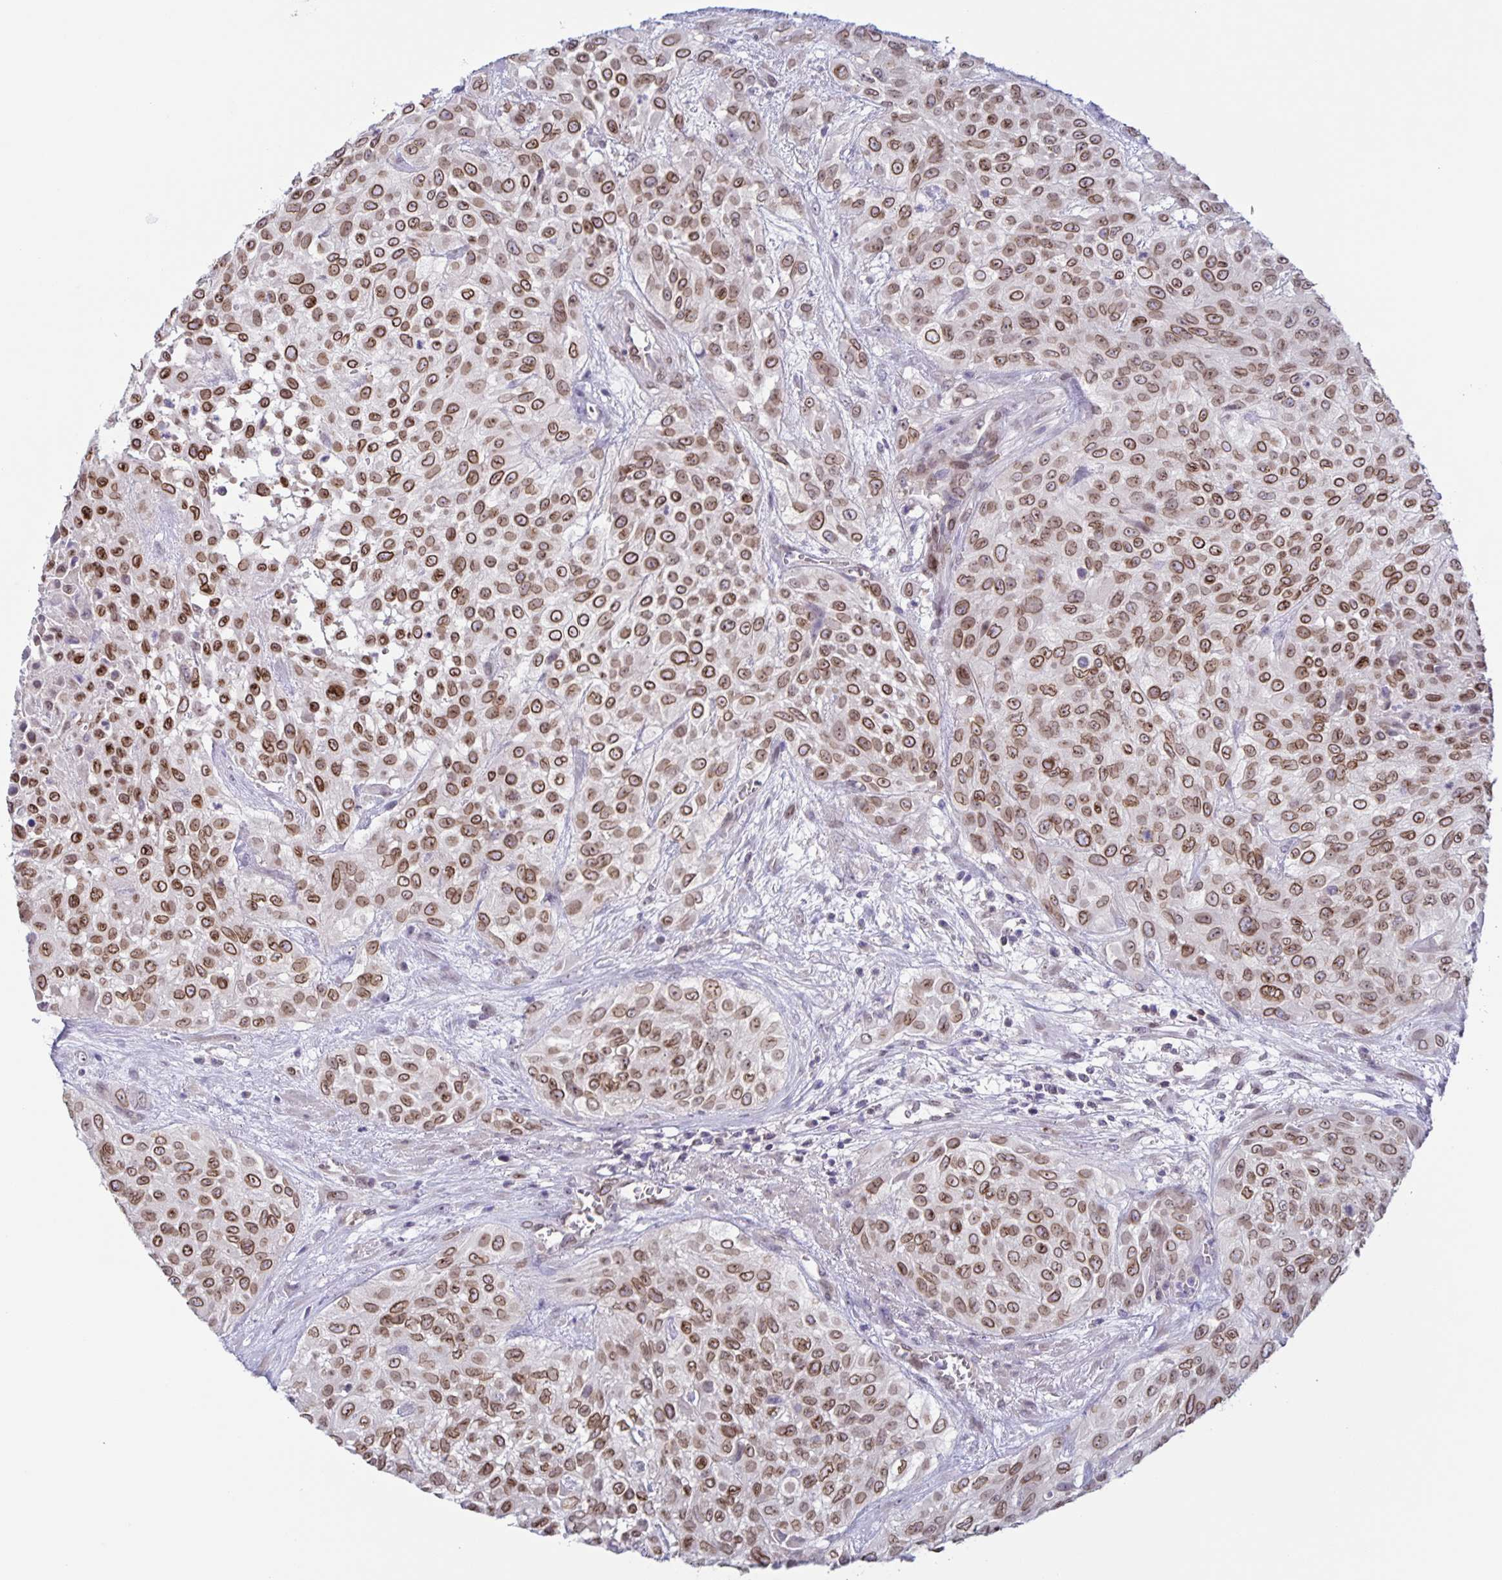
{"staining": {"intensity": "strong", "quantity": ">75%", "location": "cytoplasmic/membranous,nuclear"}, "tissue": "urothelial cancer", "cell_type": "Tumor cells", "image_type": "cancer", "snomed": [{"axis": "morphology", "description": "Urothelial carcinoma, High grade"}, {"axis": "topography", "description": "Urinary bladder"}], "caption": "A photomicrograph of urothelial cancer stained for a protein exhibits strong cytoplasmic/membranous and nuclear brown staining in tumor cells.", "gene": "SYNE2", "patient": {"sex": "male", "age": 57}}